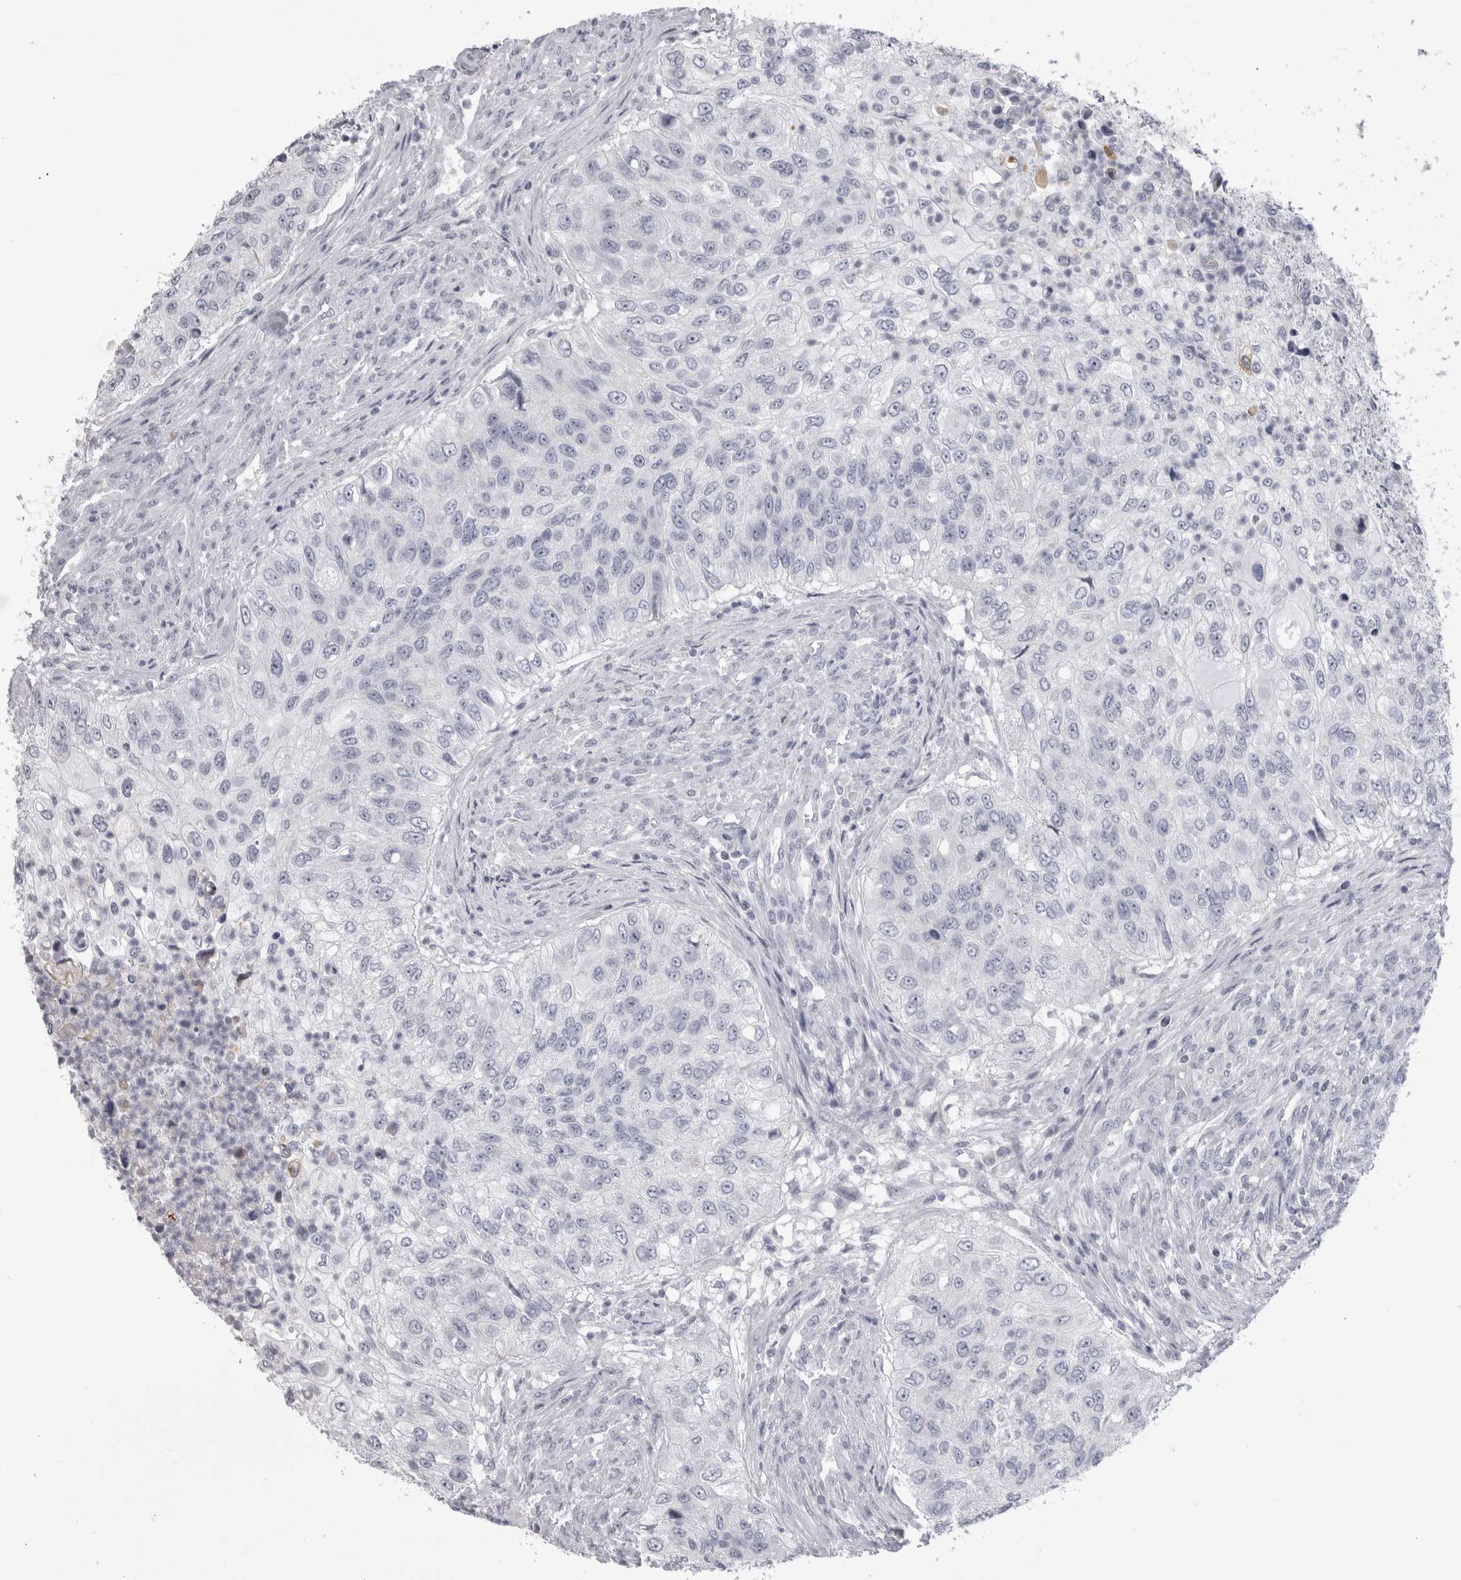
{"staining": {"intensity": "negative", "quantity": "none", "location": "none"}, "tissue": "urothelial cancer", "cell_type": "Tumor cells", "image_type": "cancer", "snomed": [{"axis": "morphology", "description": "Urothelial carcinoma, High grade"}, {"axis": "topography", "description": "Urinary bladder"}], "caption": "Immunohistochemical staining of human urothelial cancer shows no significant expression in tumor cells. Brightfield microscopy of immunohistochemistry stained with DAB (3,3'-diaminobenzidine) (brown) and hematoxylin (blue), captured at high magnification.", "gene": "ADAM2", "patient": {"sex": "female", "age": 60}}